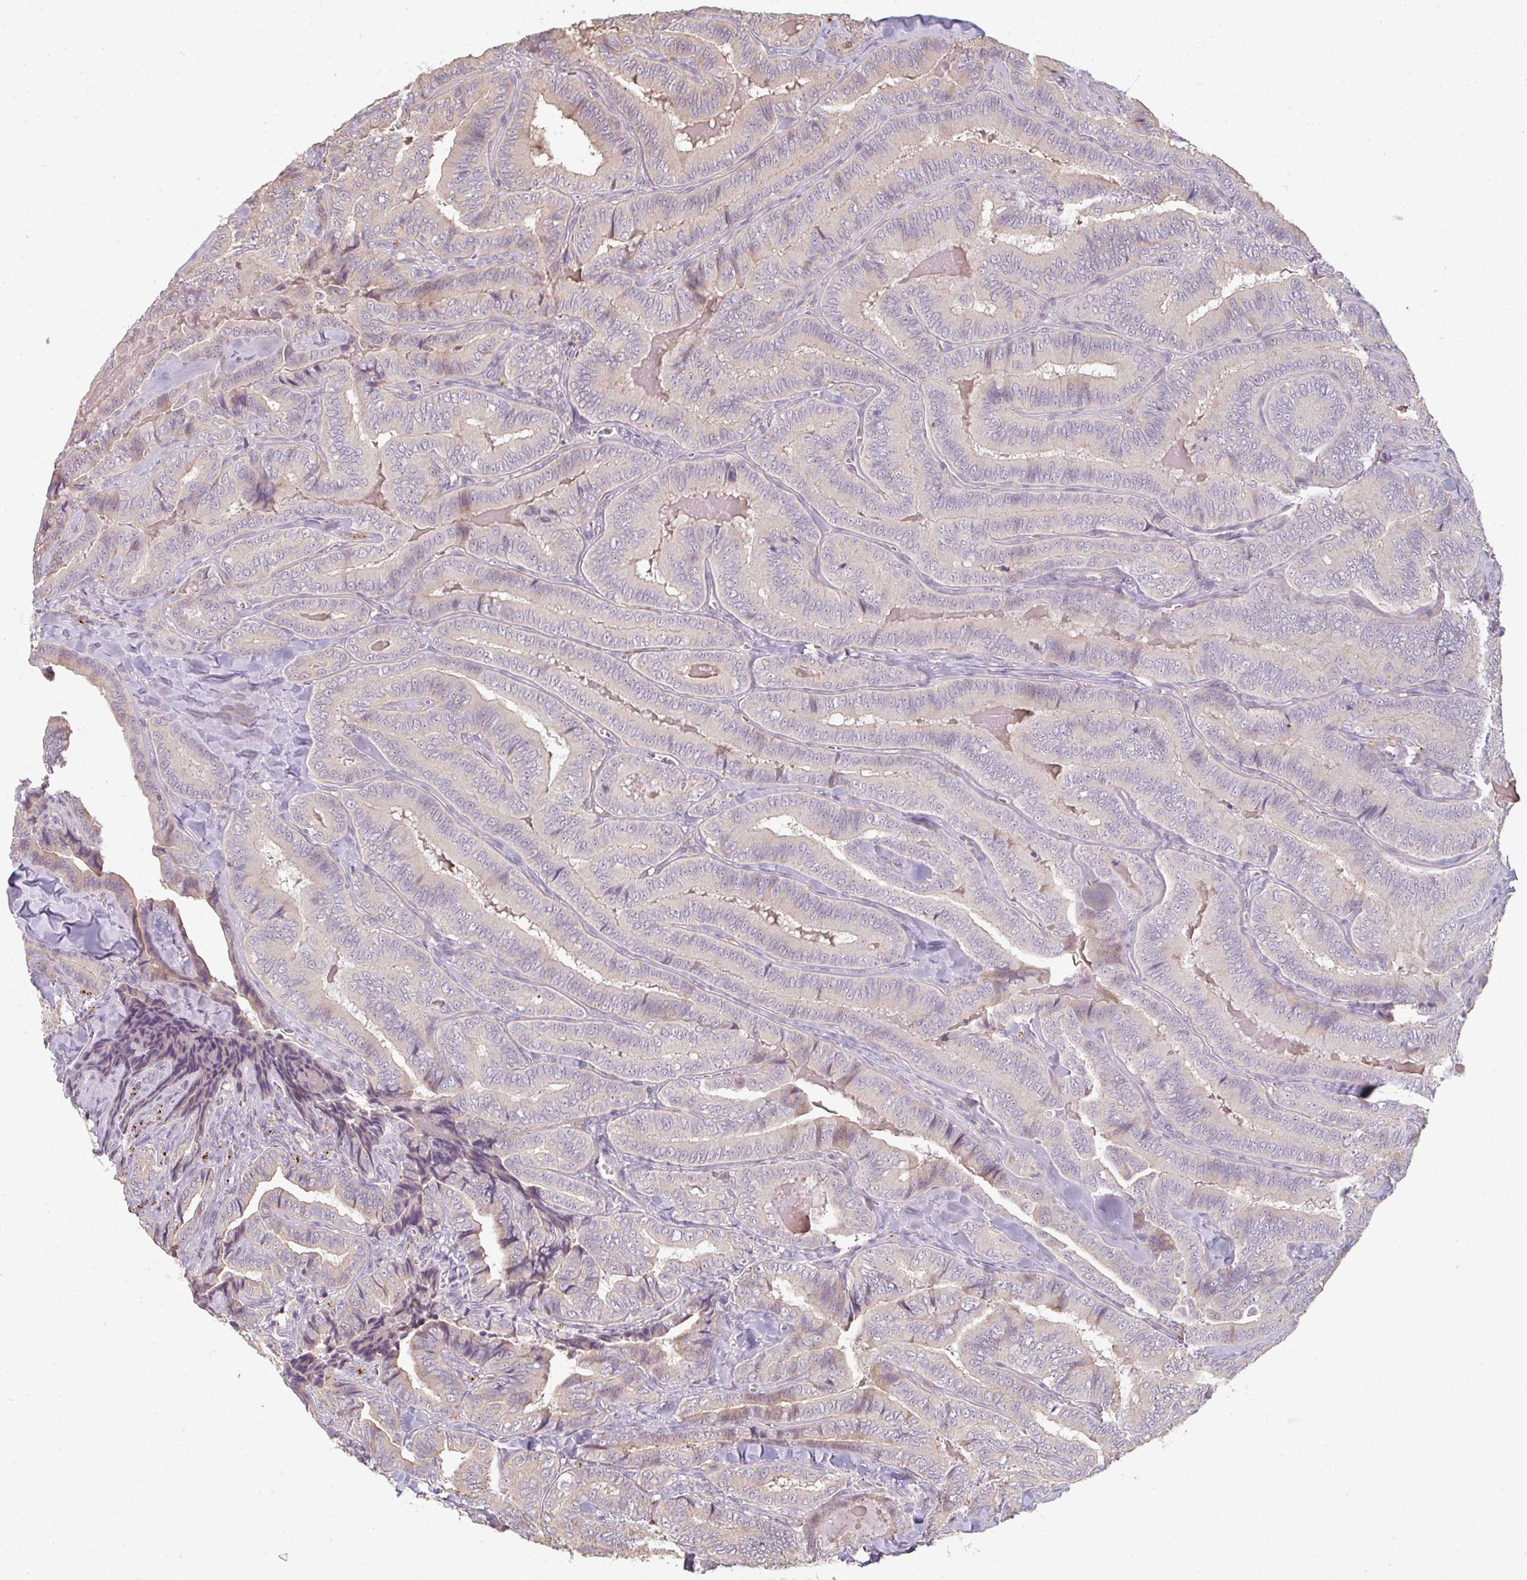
{"staining": {"intensity": "negative", "quantity": "none", "location": "none"}, "tissue": "thyroid cancer", "cell_type": "Tumor cells", "image_type": "cancer", "snomed": [{"axis": "morphology", "description": "Papillary adenocarcinoma, NOS"}, {"axis": "topography", "description": "Thyroid gland"}], "caption": "IHC micrograph of thyroid cancer stained for a protein (brown), which demonstrates no expression in tumor cells. (DAB immunohistochemistry (IHC) with hematoxylin counter stain).", "gene": "TMEM237", "patient": {"sex": "male", "age": 61}}